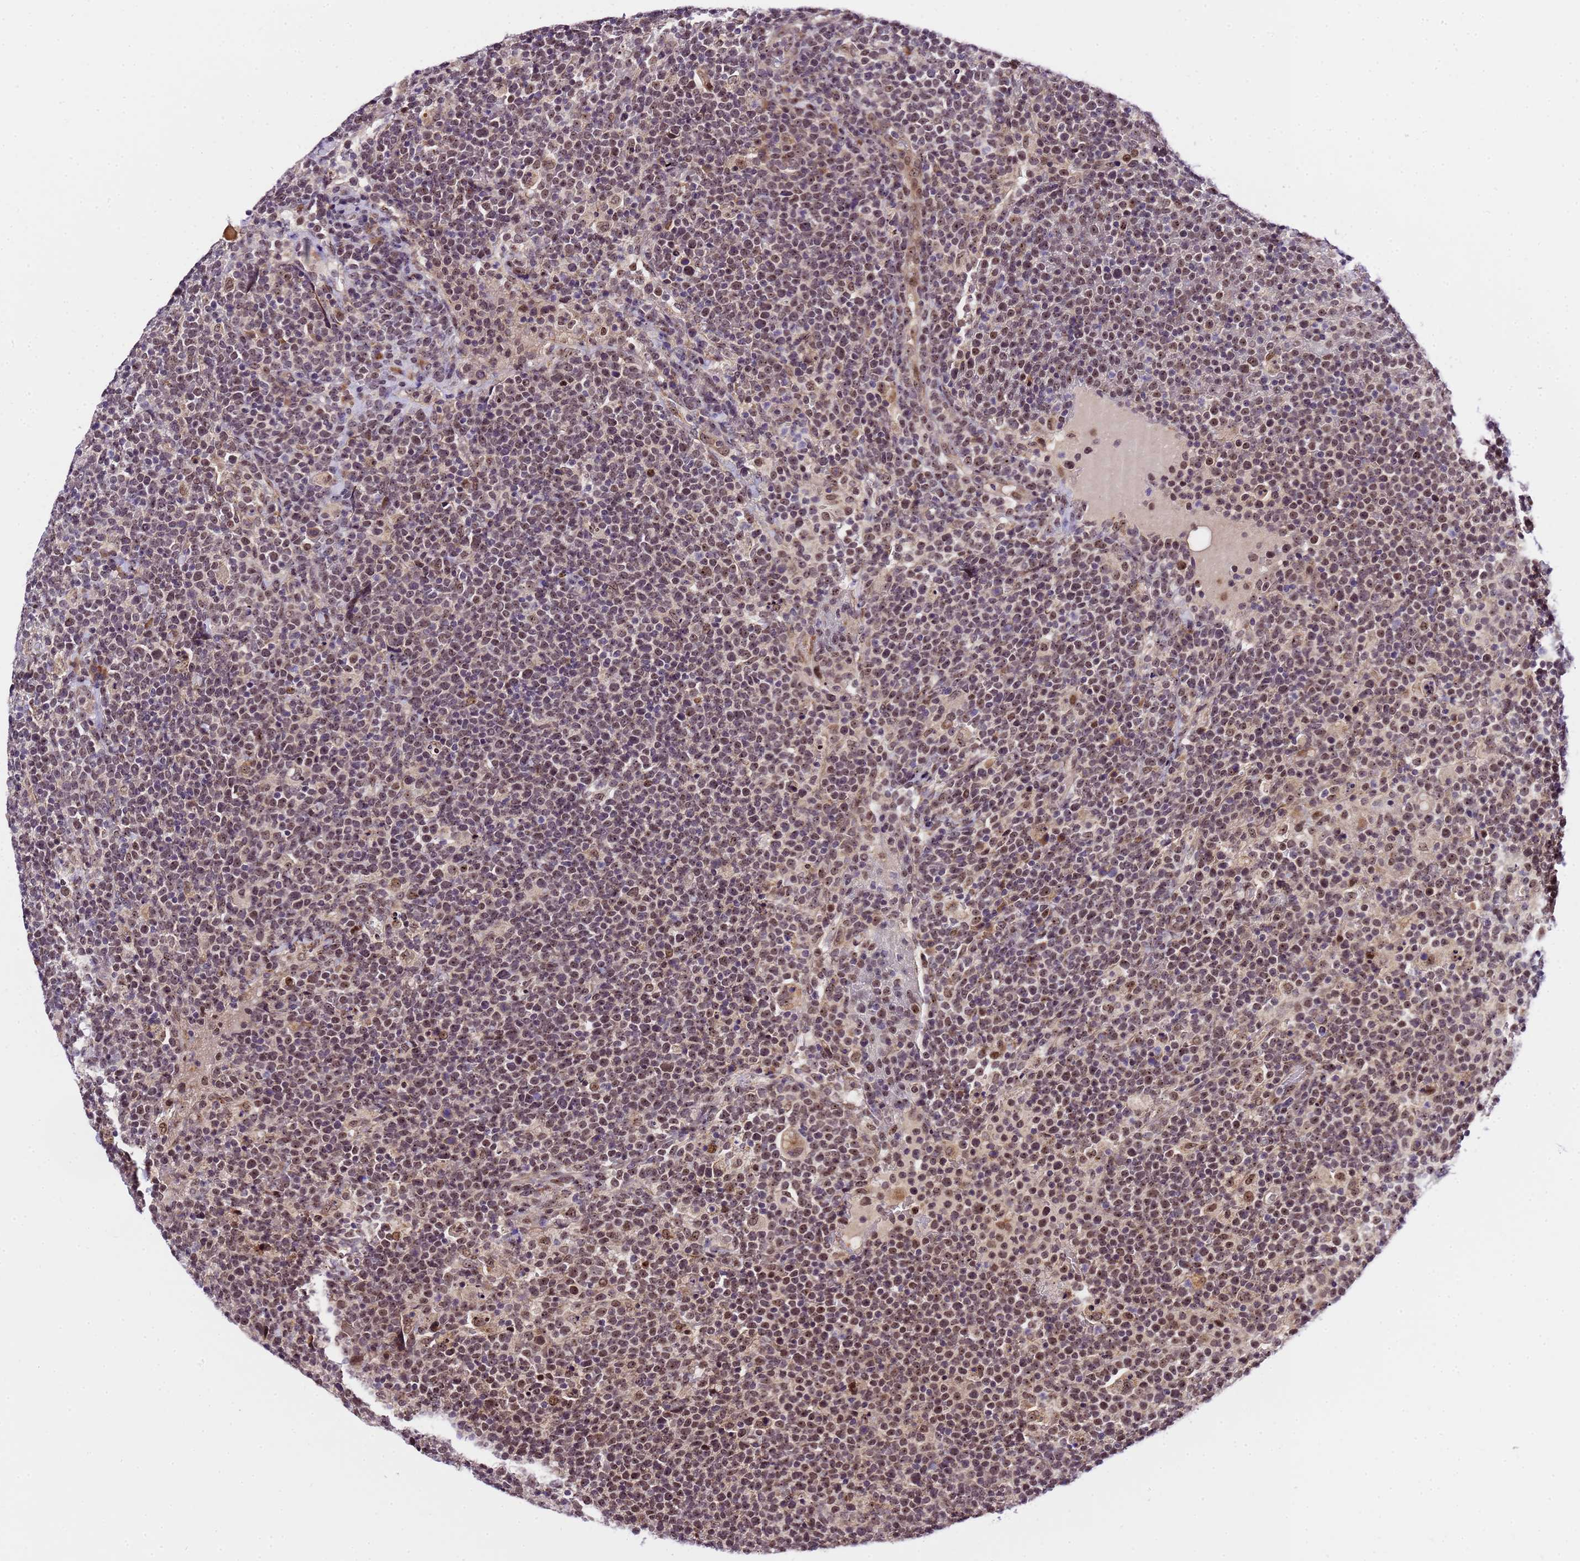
{"staining": {"intensity": "moderate", "quantity": "25%-75%", "location": "nuclear"}, "tissue": "lymphoma", "cell_type": "Tumor cells", "image_type": "cancer", "snomed": [{"axis": "morphology", "description": "Malignant lymphoma, non-Hodgkin's type, High grade"}, {"axis": "topography", "description": "Lymph node"}], "caption": "The photomicrograph demonstrates staining of high-grade malignant lymphoma, non-Hodgkin's type, revealing moderate nuclear protein staining (brown color) within tumor cells.", "gene": "SLX4IP", "patient": {"sex": "male", "age": 61}}